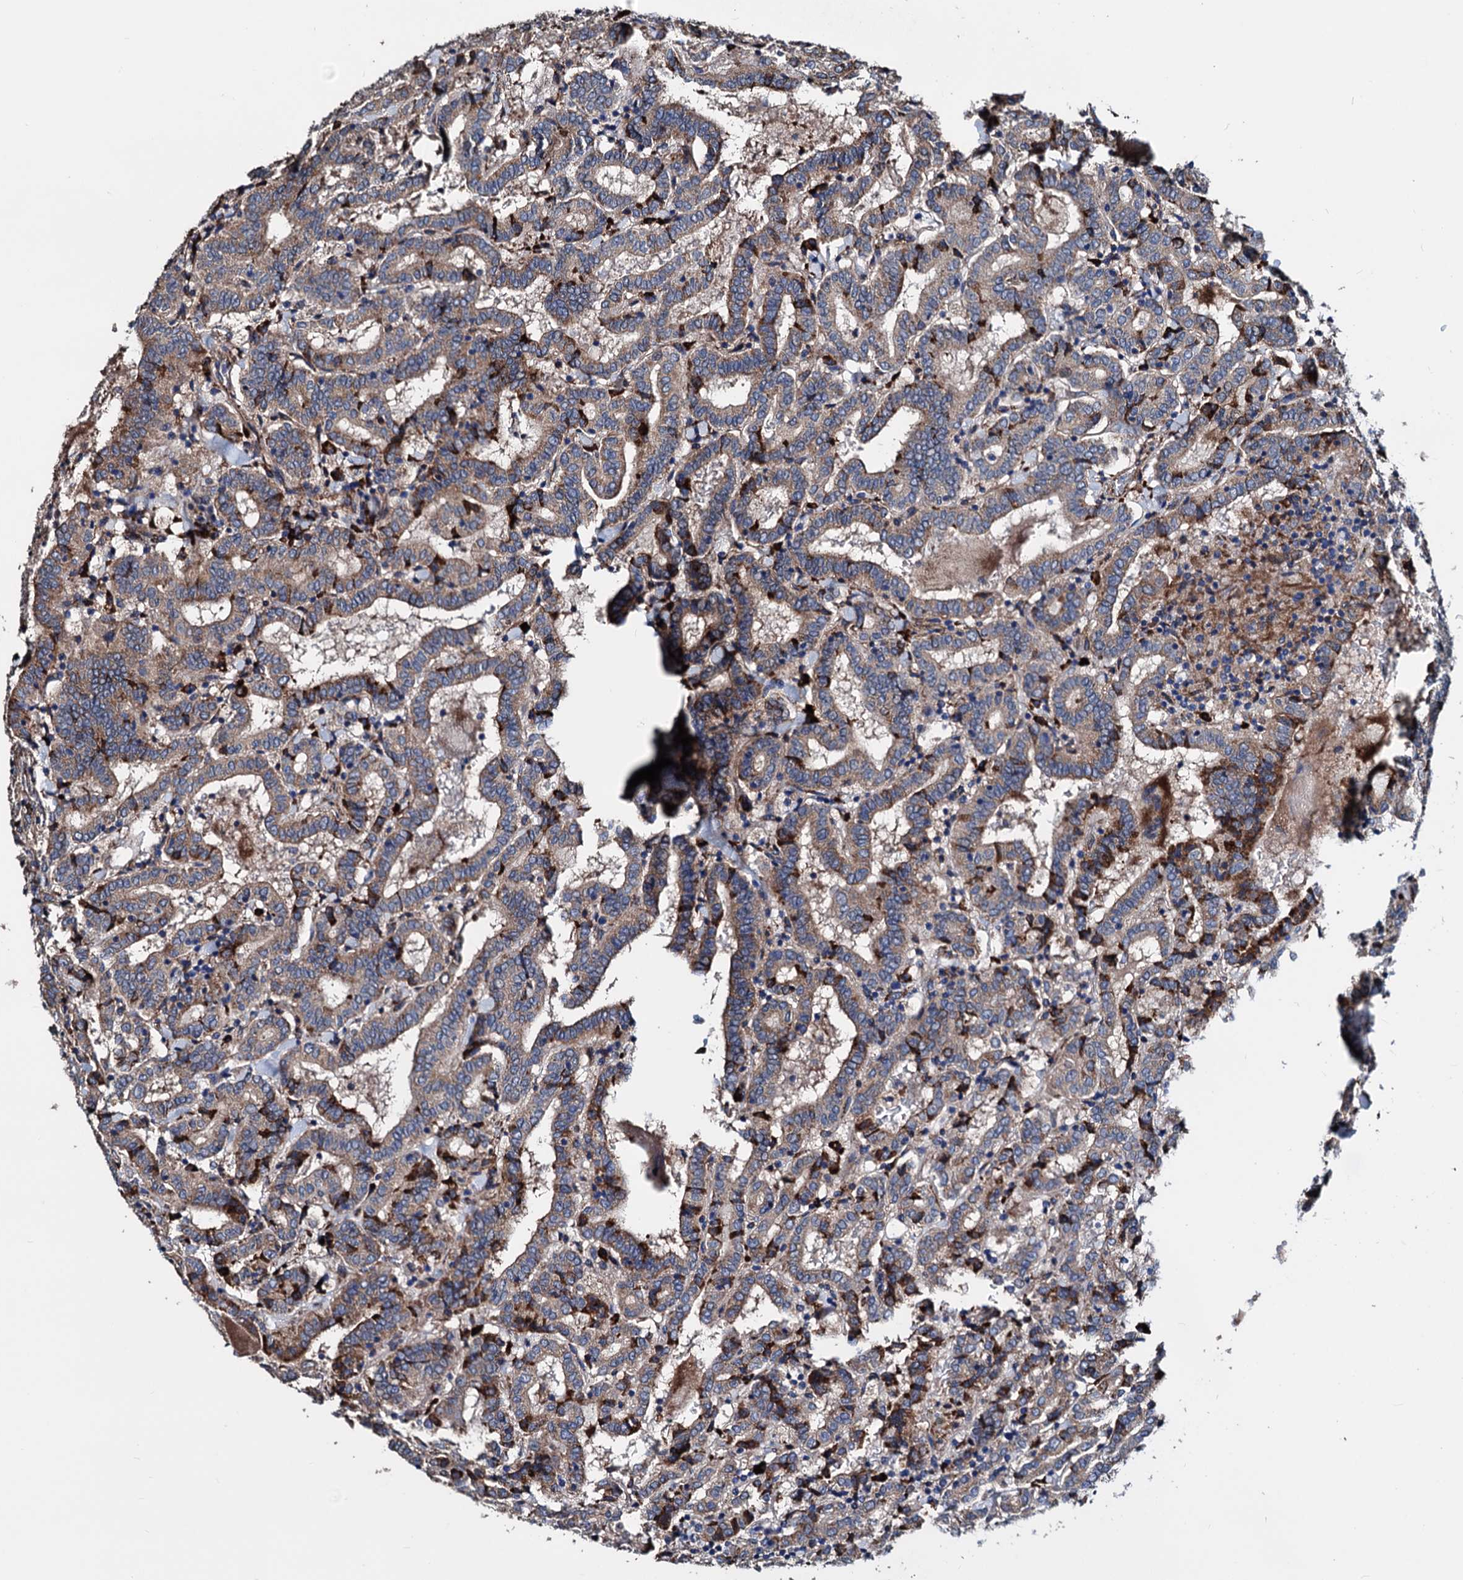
{"staining": {"intensity": "weak", "quantity": ">75%", "location": "cytoplasmic/membranous"}, "tissue": "thyroid cancer", "cell_type": "Tumor cells", "image_type": "cancer", "snomed": [{"axis": "morphology", "description": "Papillary adenocarcinoma, NOS"}, {"axis": "topography", "description": "Thyroid gland"}], "caption": "Weak cytoplasmic/membranous positivity for a protein is appreciated in approximately >75% of tumor cells of thyroid papillary adenocarcinoma using immunohistochemistry.", "gene": "AKAP11", "patient": {"sex": "female", "age": 72}}